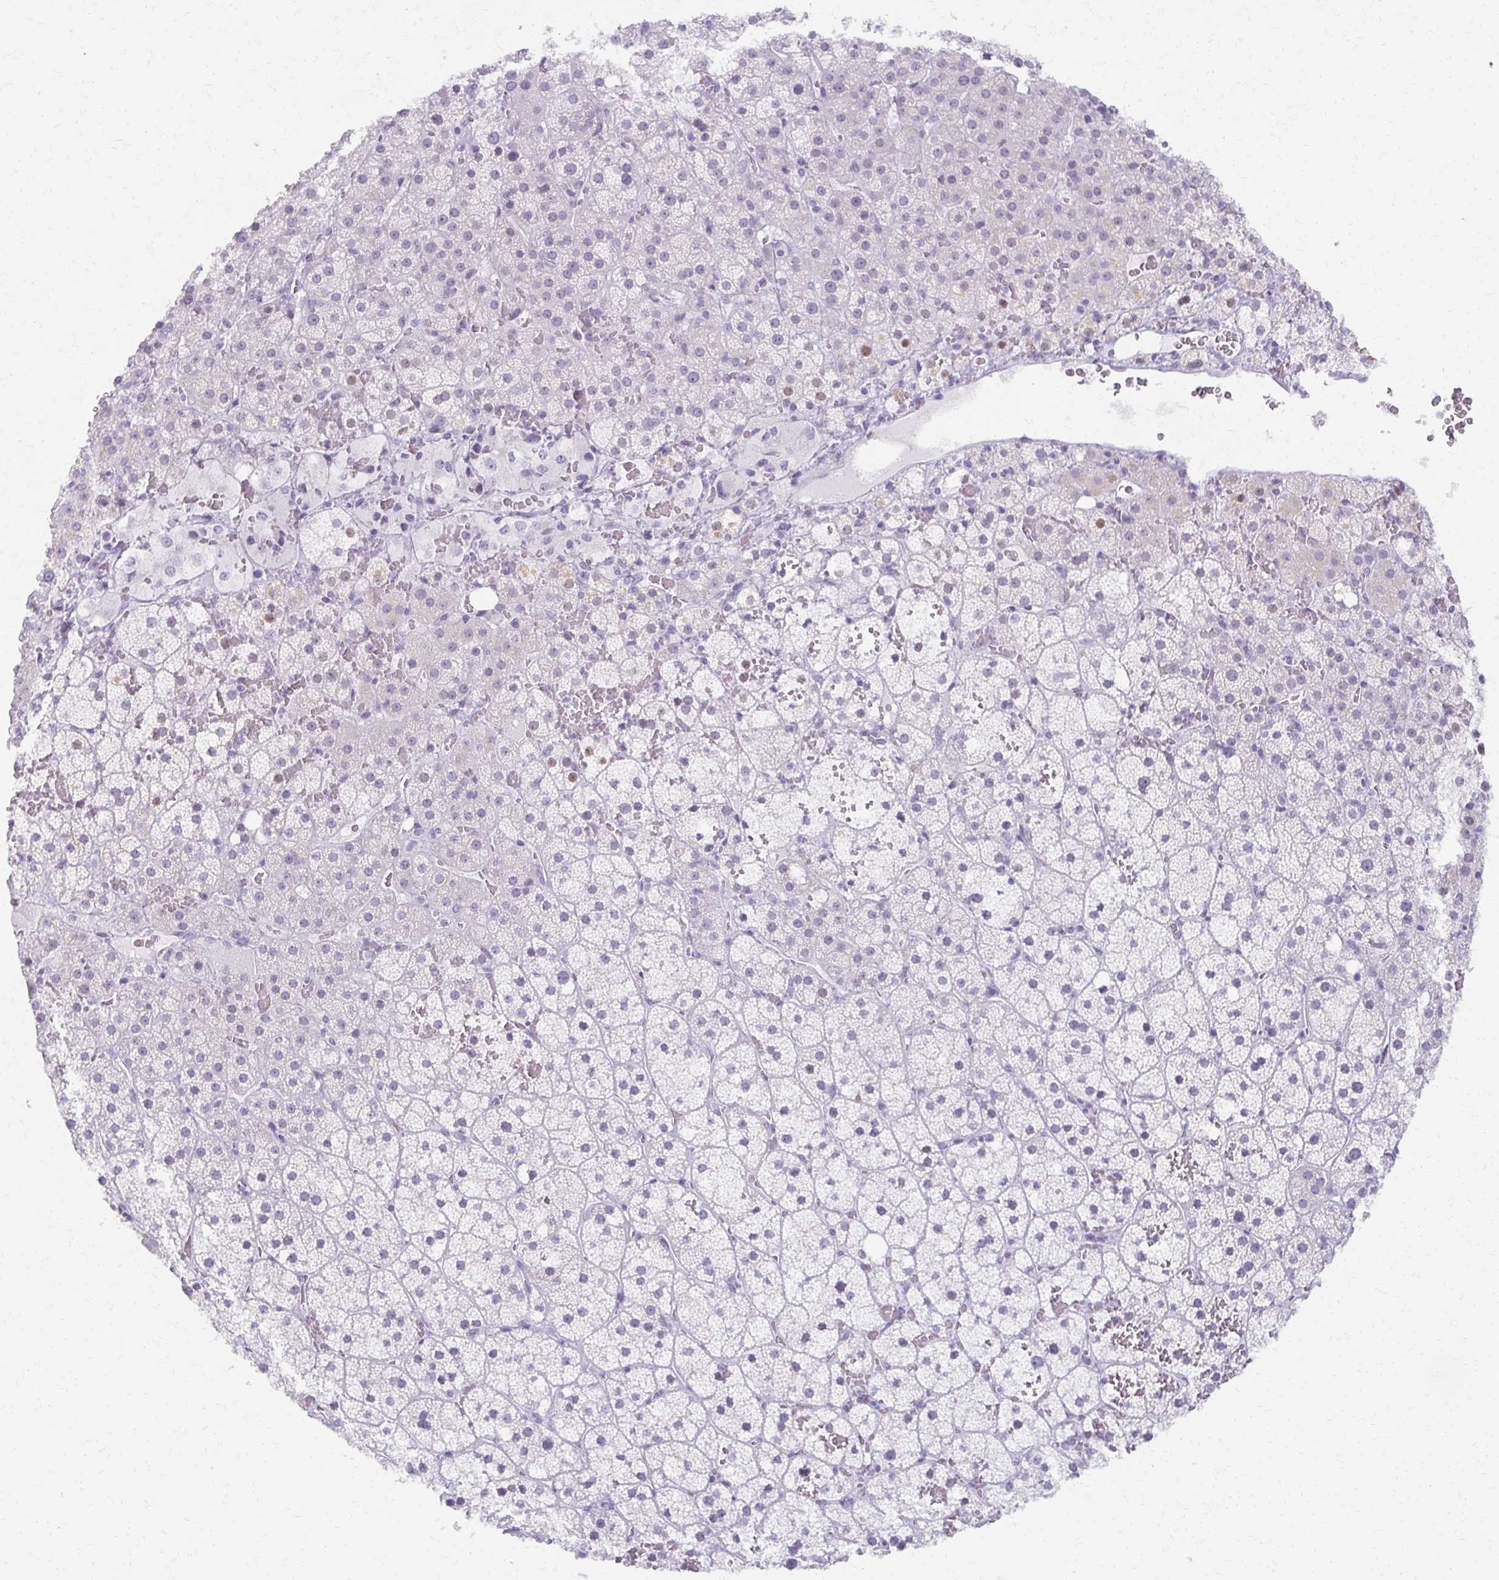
{"staining": {"intensity": "moderate", "quantity": "<25%", "location": "nuclear"}, "tissue": "adrenal gland", "cell_type": "Glandular cells", "image_type": "normal", "snomed": [{"axis": "morphology", "description": "Normal tissue, NOS"}, {"axis": "topography", "description": "Adrenal gland"}], "caption": "Immunohistochemical staining of normal human adrenal gland reveals moderate nuclear protein staining in about <25% of glandular cells.", "gene": "MORC4", "patient": {"sex": "male", "age": 53}}